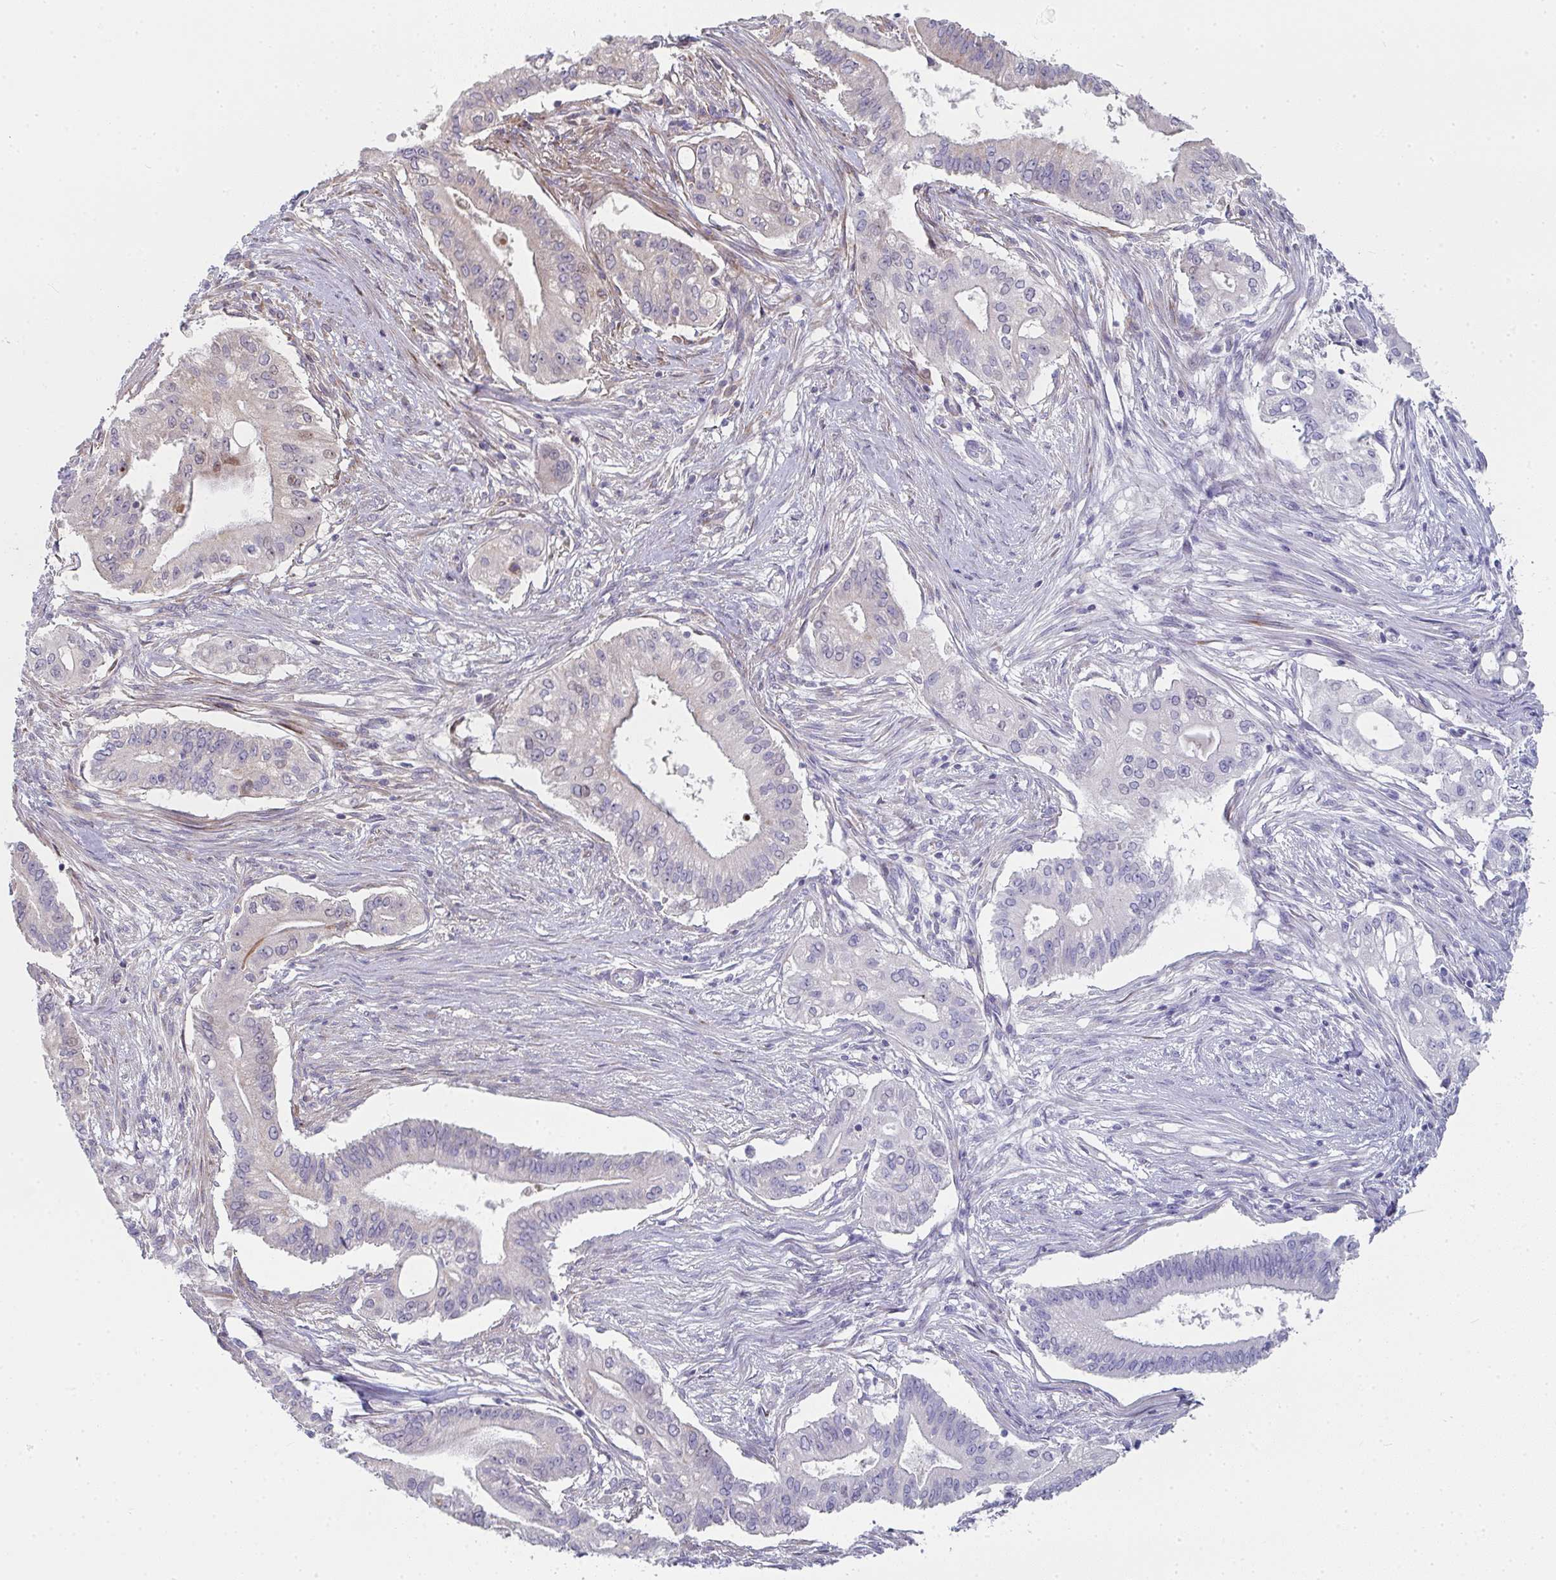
{"staining": {"intensity": "moderate", "quantity": "25%-75%", "location": "cytoplasmic/membranous,nuclear"}, "tissue": "pancreatic cancer", "cell_type": "Tumor cells", "image_type": "cancer", "snomed": [{"axis": "morphology", "description": "Adenocarcinoma, NOS"}, {"axis": "topography", "description": "Pancreas"}], "caption": "The micrograph displays a brown stain indicating the presence of a protein in the cytoplasmic/membranous and nuclear of tumor cells in adenocarcinoma (pancreatic). (DAB (3,3'-diaminobenzidine) IHC, brown staining for protein, blue staining for nuclei).", "gene": "RHEBL1", "patient": {"sex": "female", "age": 68}}